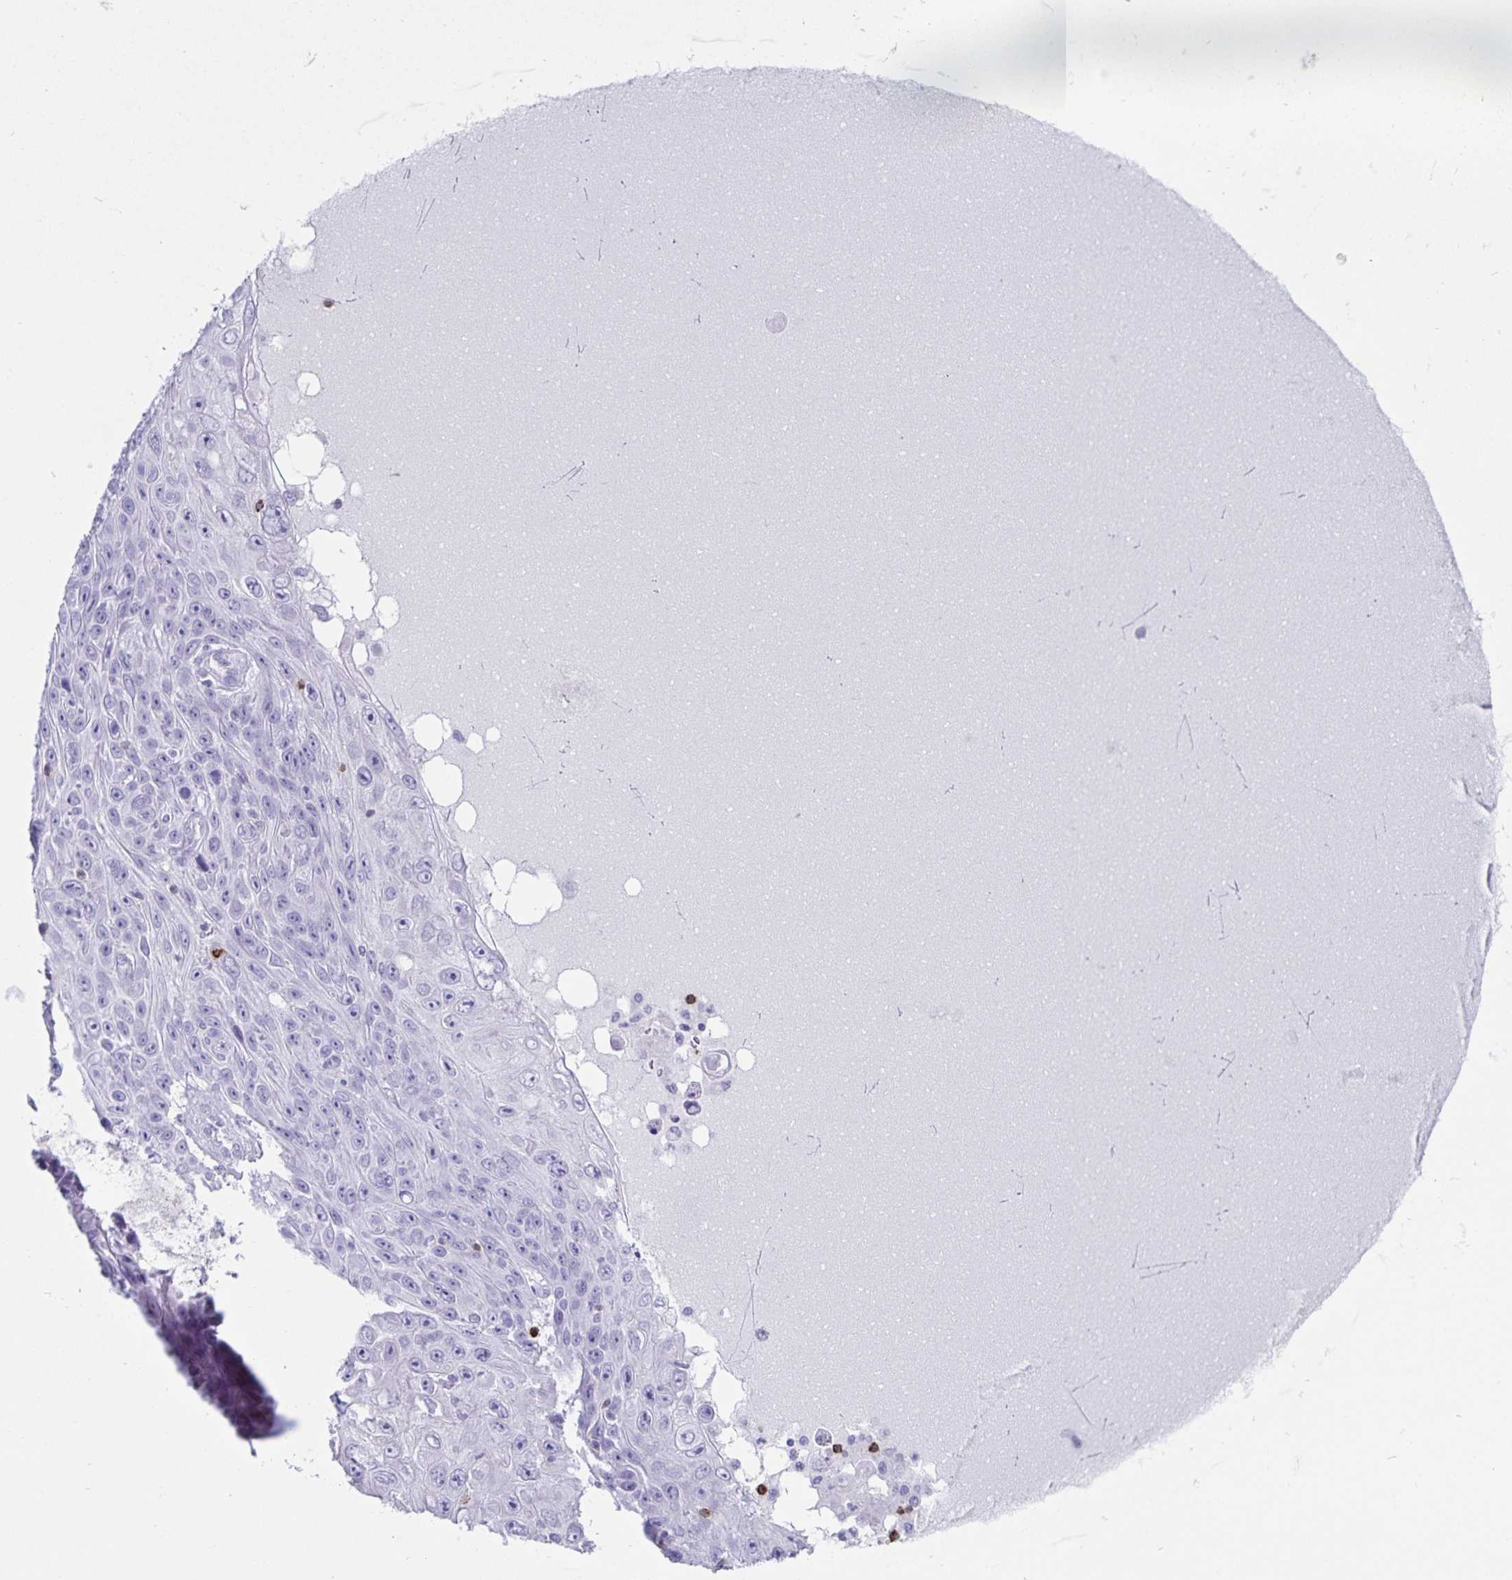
{"staining": {"intensity": "negative", "quantity": "none", "location": "none"}, "tissue": "skin cancer", "cell_type": "Tumor cells", "image_type": "cancer", "snomed": [{"axis": "morphology", "description": "Squamous cell carcinoma, NOS"}, {"axis": "topography", "description": "Skin"}], "caption": "Tumor cells show no significant staining in skin squamous cell carcinoma.", "gene": "GNLY", "patient": {"sex": "male", "age": 82}}